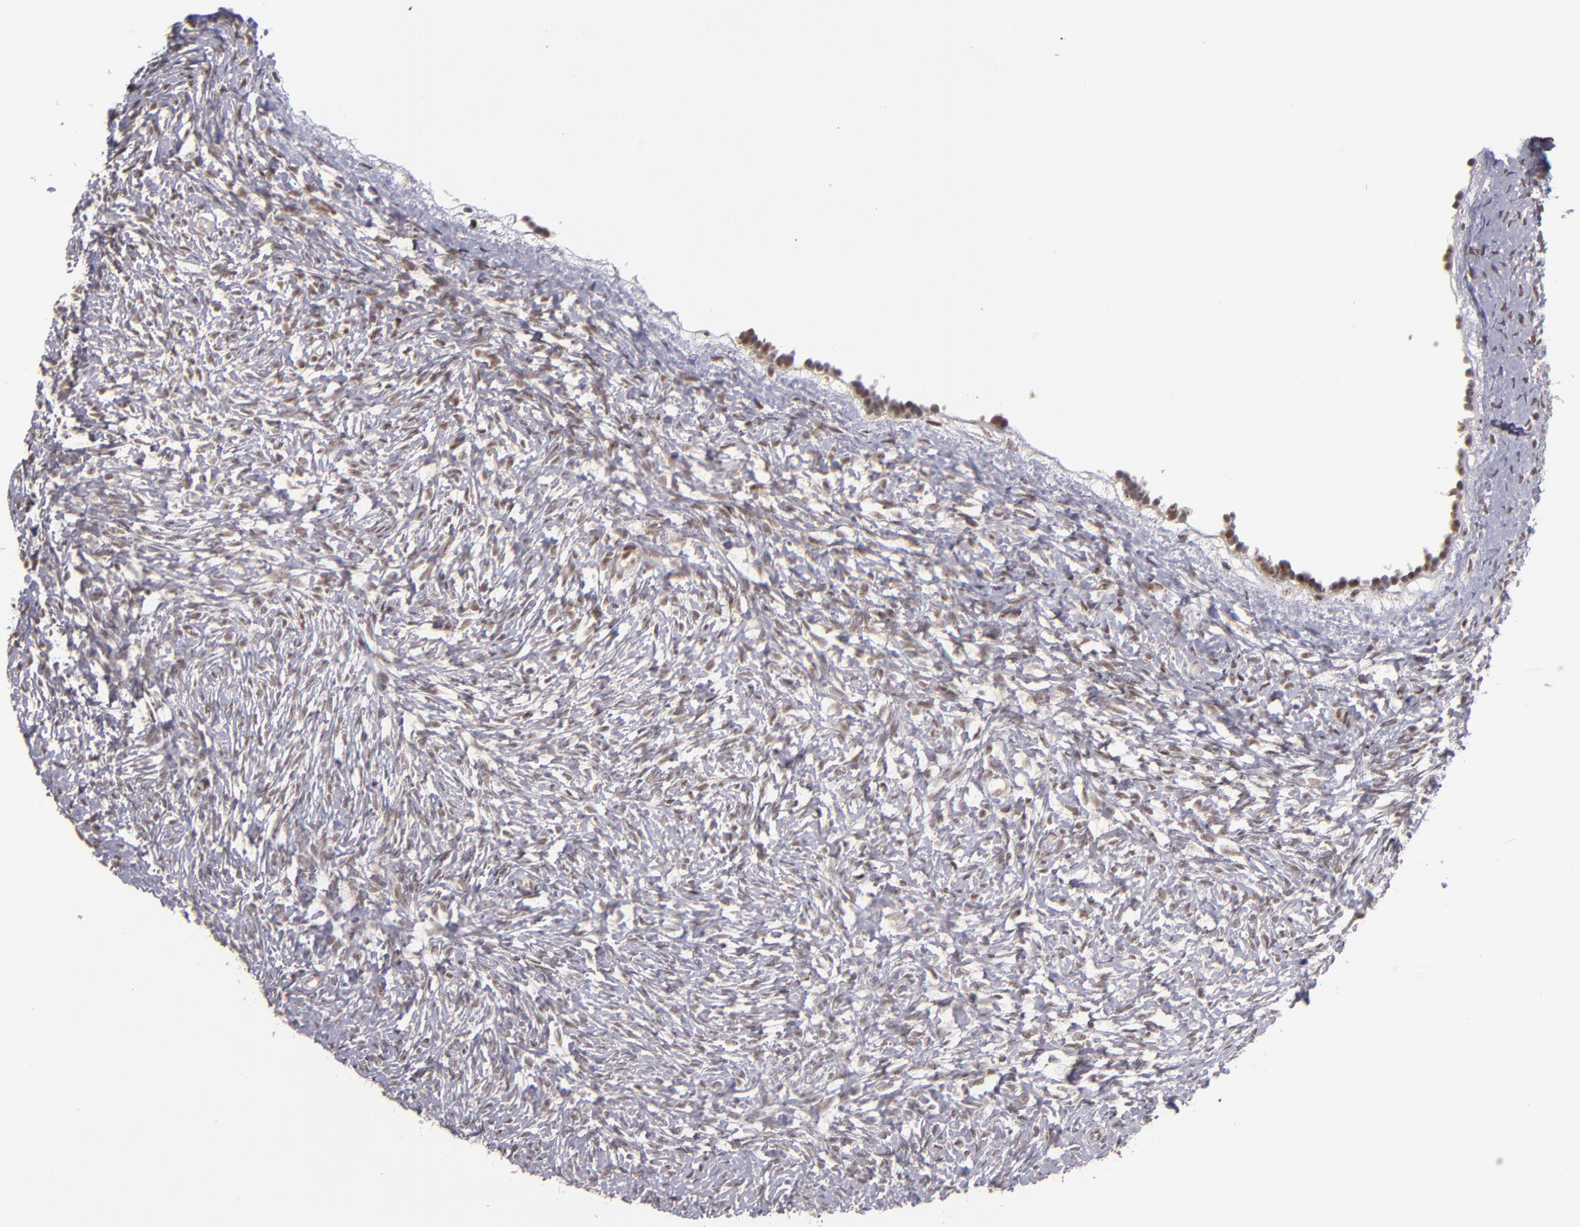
{"staining": {"intensity": "moderate", "quantity": "25%-75%", "location": "nuclear"}, "tissue": "ovary", "cell_type": "Ovarian stroma cells", "image_type": "normal", "snomed": [{"axis": "morphology", "description": "Normal tissue, NOS"}, {"axis": "topography", "description": "Ovary"}], "caption": "Immunohistochemical staining of benign ovary demonstrates 25%-75% levels of moderate nuclear protein staining in about 25%-75% of ovarian stroma cells.", "gene": "EP300", "patient": {"sex": "female", "age": 35}}